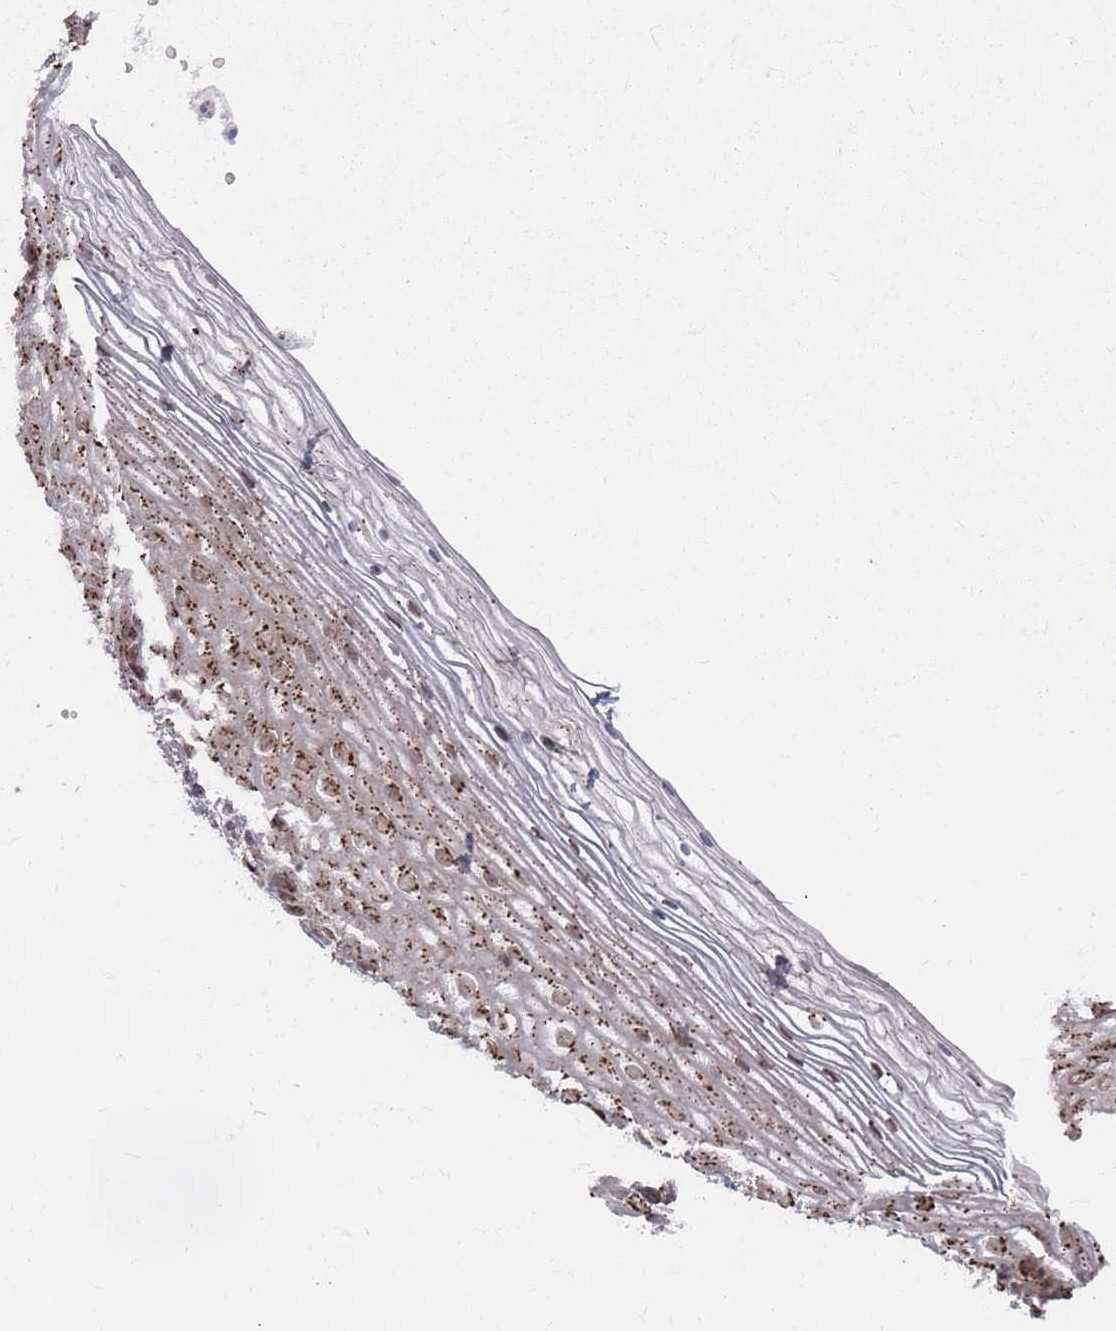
{"staining": {"intensity": "moderate", "quantity": ">75%", "location": "cytoplasmic/membranous"}, "tissue": "vagina", "cell_type": "Squamous epithelial cells", "image_type": "normal", "snomed": [{"axis": "morphology", "description": "Normal tissue, NOS"}, {"axis": "topography", "description": "Vagina"}], "caption": "Vagina stained with DAB (3,3'-diaminobenzidine) IHC reveals medium levels of moderate cytoplasmic/membranous positivity in approximately >75% of squamous epithelial cells.", "gene": "FMO4", "patient": {"sex": "female", "age": 60}}